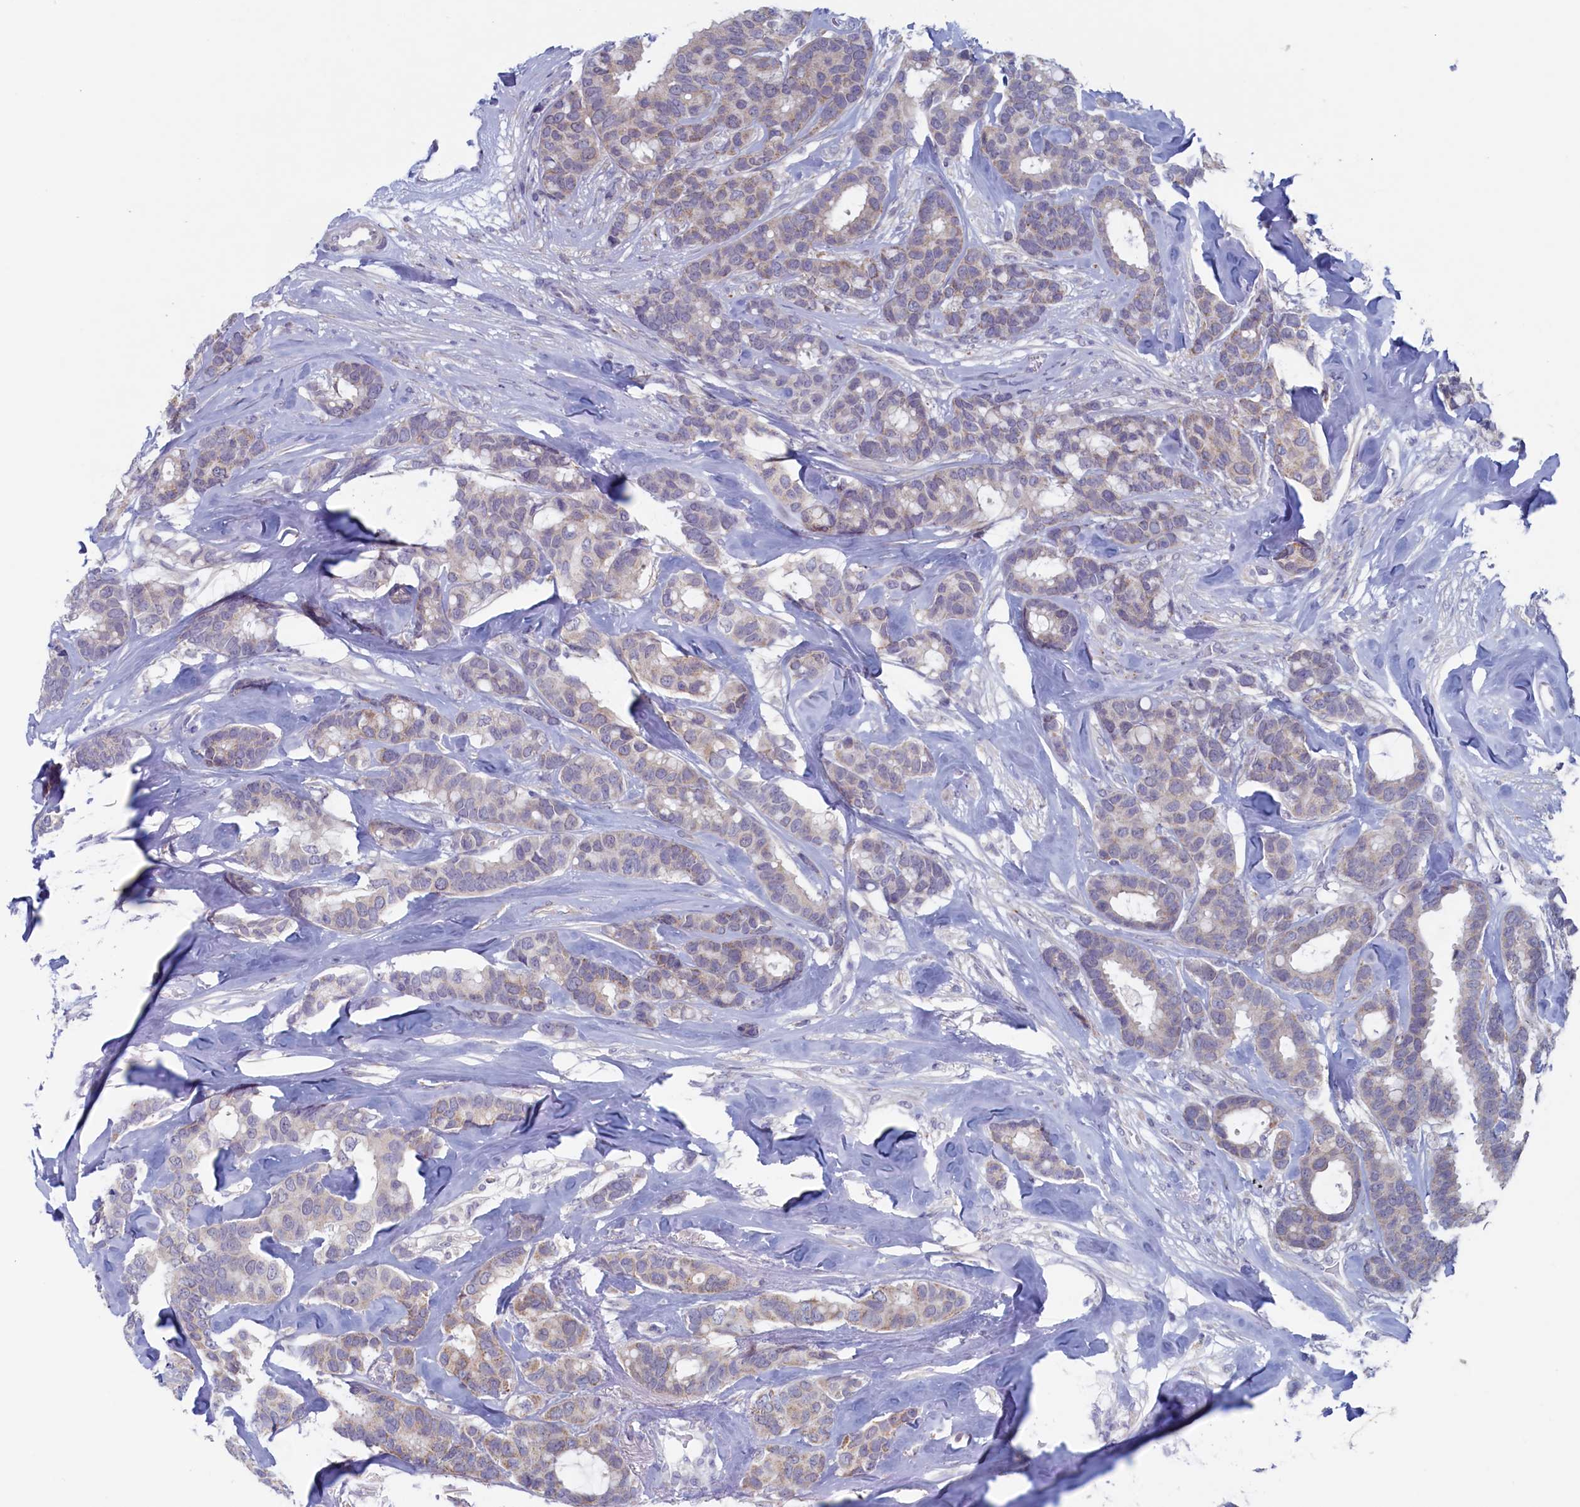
{"staining": {"intensity": "weak", "quantity": "<25%", "location": "cytoplasmic/membranous"}, "tissue": "breast cancer", "cell_type": "Tumor cells", "image_type": "cancer", "snomed": [{"axis": "morphology", "description": "Duct carcinoma"}, {"axis": "topography", "description": "Breast"}], "caption": "Immunohistochemistry (IHC) of human infiltrating ductal carcinoma (breast) displays no positivity in tumor cells.", "gene": "WDR76", "patient": {"sex": "female", "age": 87}}